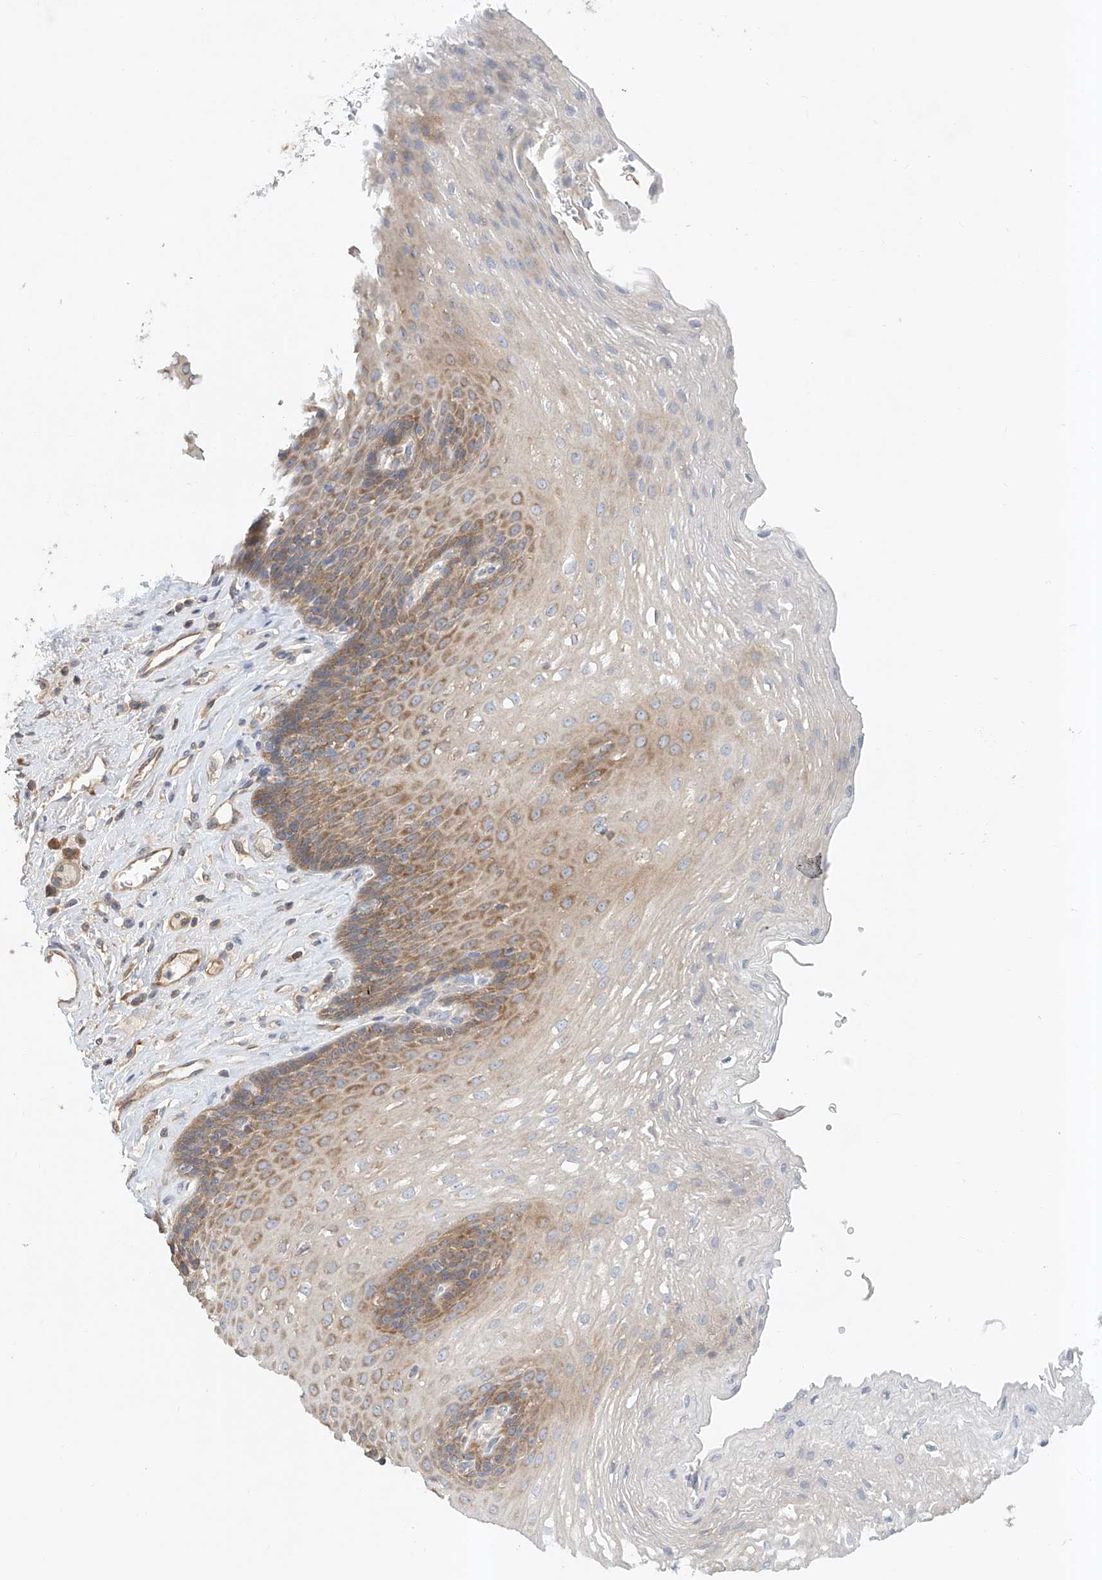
{"staining": {"intensity": "moderate", "quantity": "25%-75%", "location": "cytoplasmic/membranous"}, "tissue": "esophagus", "cell_type": "Squamous epithelial cells", "image_type": "normal", "snomed": [{"axis": "morphology", "description": "Normal tissue, NOS"}, {"axis": "topography", "description": "Esophagus"}], "caption": "Unremarkable esophagus was stained to show a protein in brown. There is medium levels of moderate cytoplasmic/membranous staining in about 25%-75% of squamous epithelial cells.", "gene": "CARMIL1", "patient": {"sex": "female", "age": 66}}